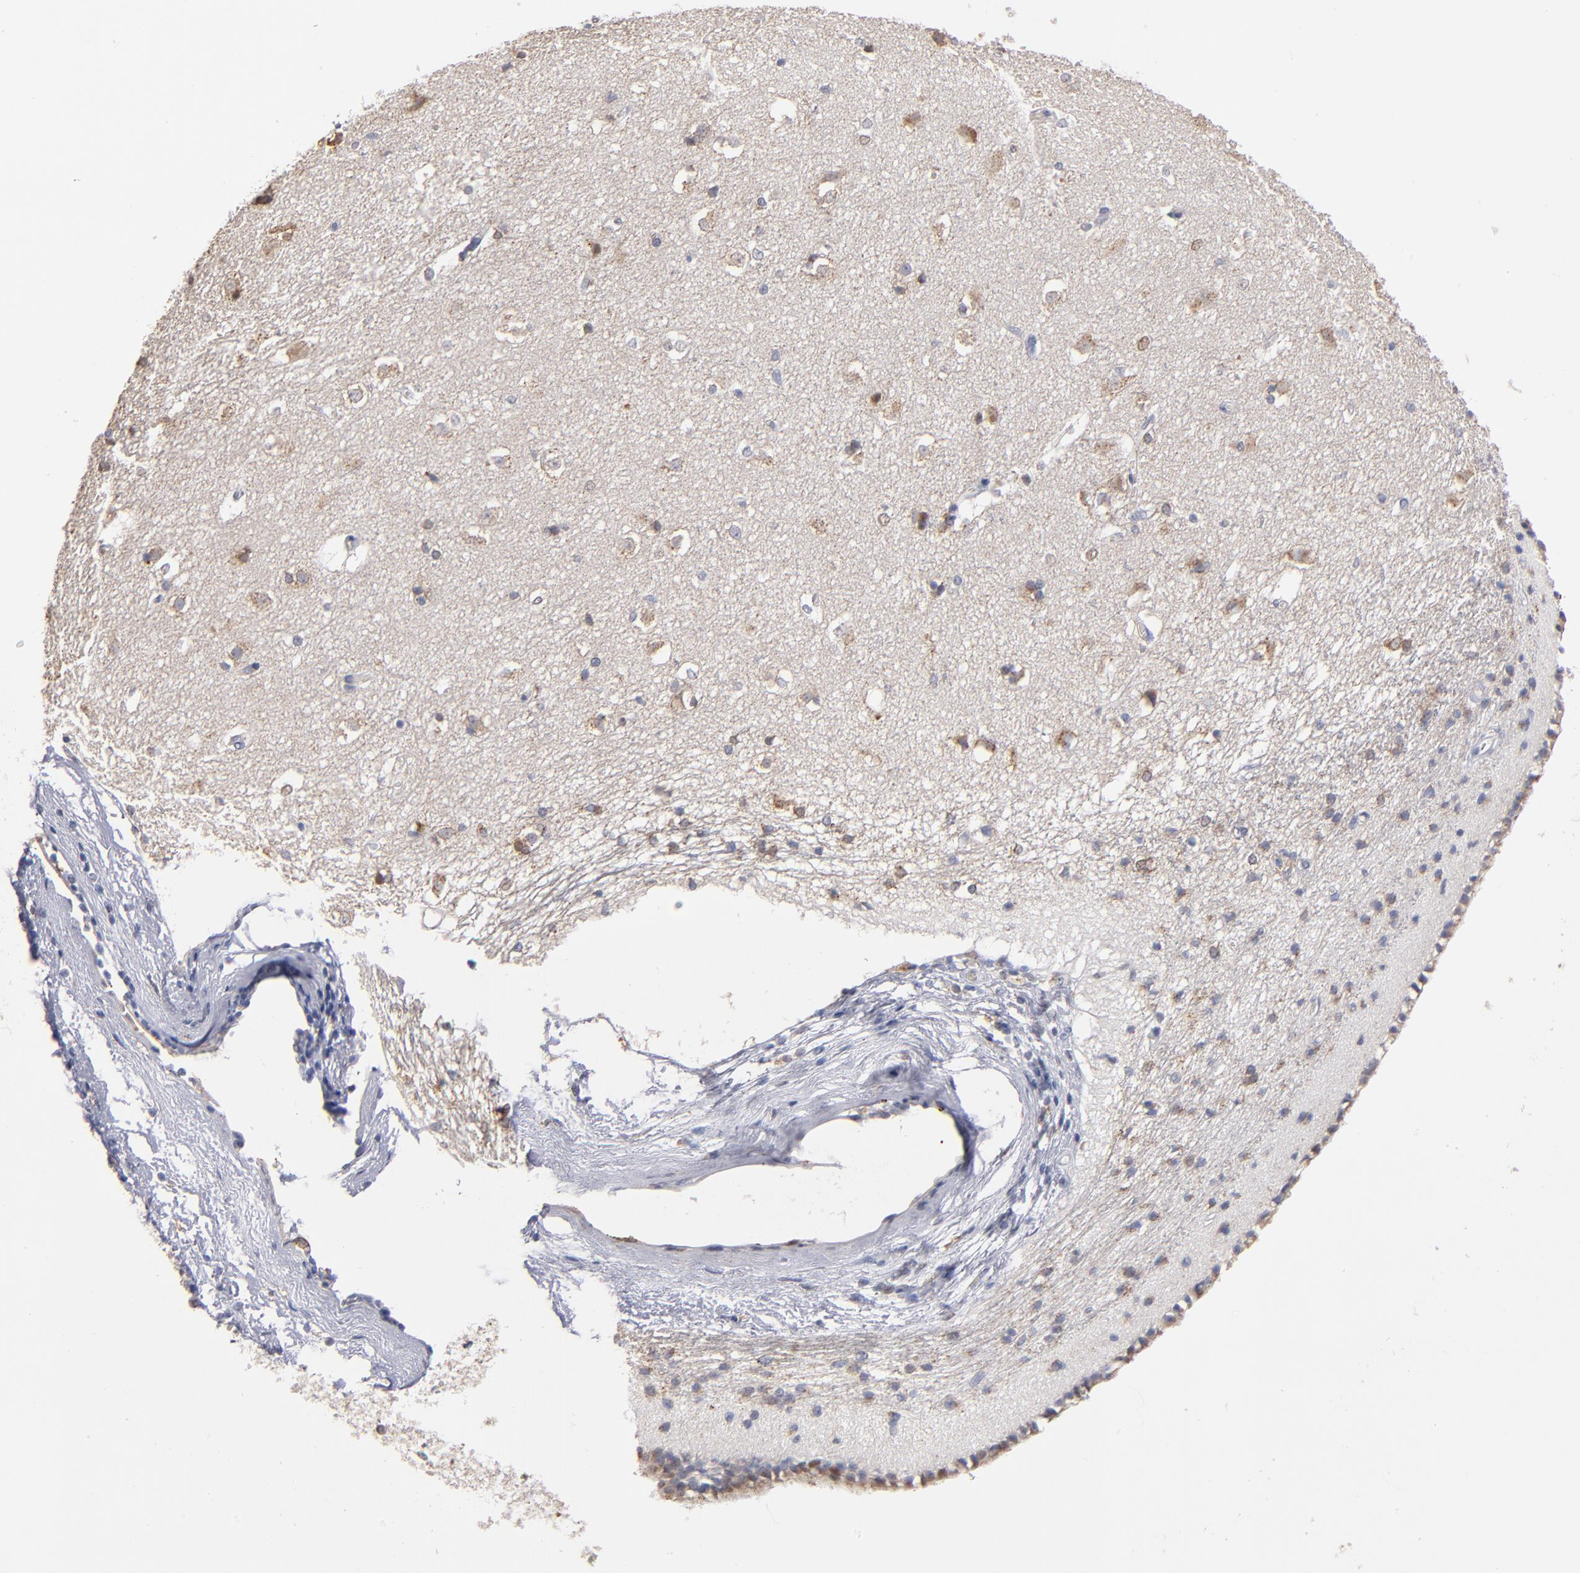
{"staining": {"intensity": "weak", "quantity": "<25%", "location": "cytoplasmic/membranous"}, "tissue": "caudate", "cell_type": "Glial cells", "image_type": "normal", "snomed": [{"axis": "morphology", "description": "Normal tissue, NOS"}, {"axis": "topography", "description": "Lateral ventricle wall"}], "caption": "High power microscopy image of an immunohistochemistry (IHC) histopathology image of benign caudate, revealing no significant positivity in glial cells. (DAB immunohistochemistry visualized using brightfield microscopy, high magnification).", "gene": "SELP", "patient": {"sex": "female", "age": 19}}